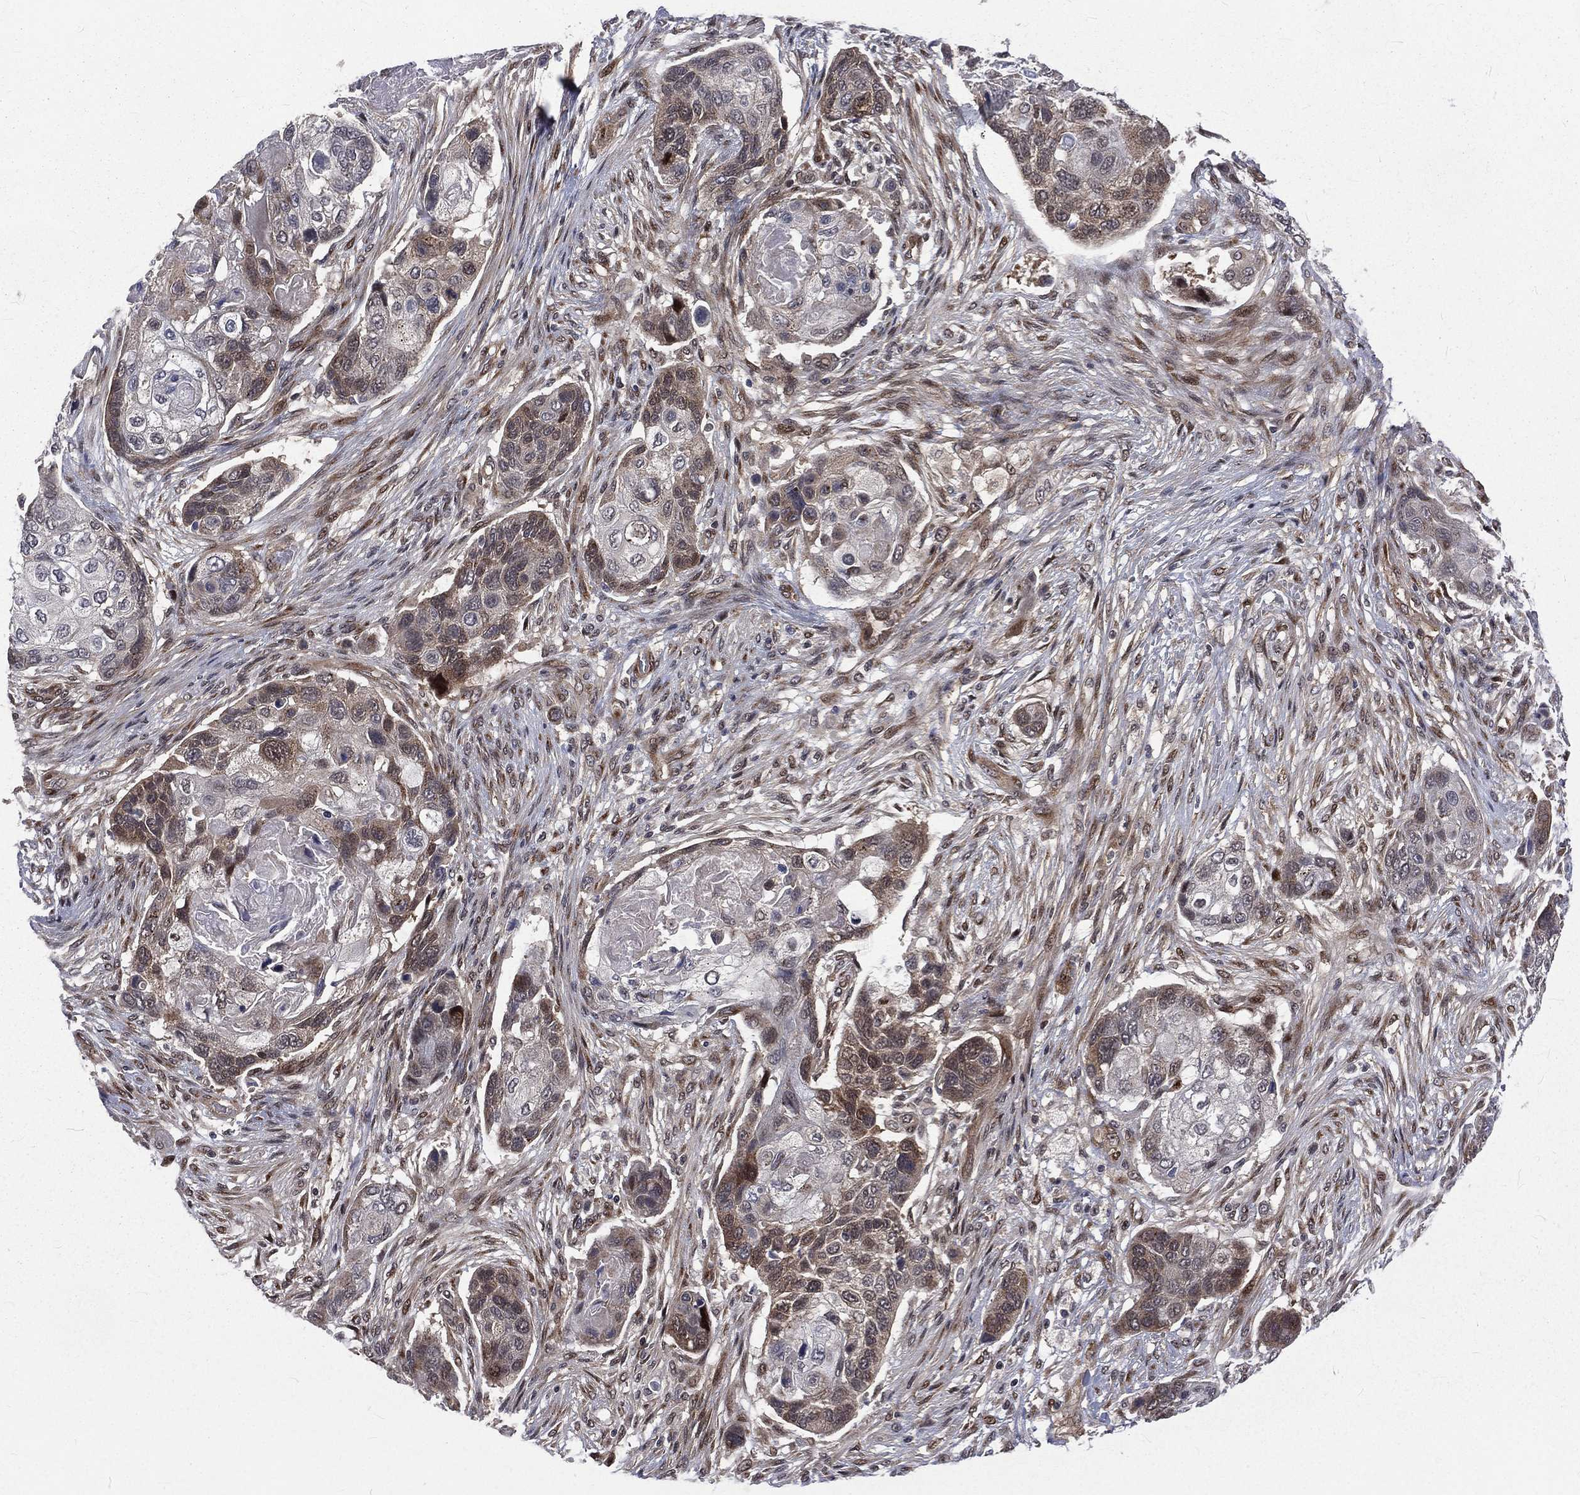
{"staining": {"intensity": "weak", "quantity": "<25%", "location": "cytoplasmic/membranous"}, "tissue": "lung cancer", "cell_type": "Tumor cells", "image_type": "cancer", "snomed": [{"axis": "morphology", "description": "Squamous cell carcinoma, NOS"}, {"axis": "topography", "description": "Lung"}], "caption": "Immunohistochemical staining of lung cancer (squamous cell carcinoma) shows no significant positivity in tumor cells.", "gene": "ARL3", "patient": {"sex": "male", "age": 69}}